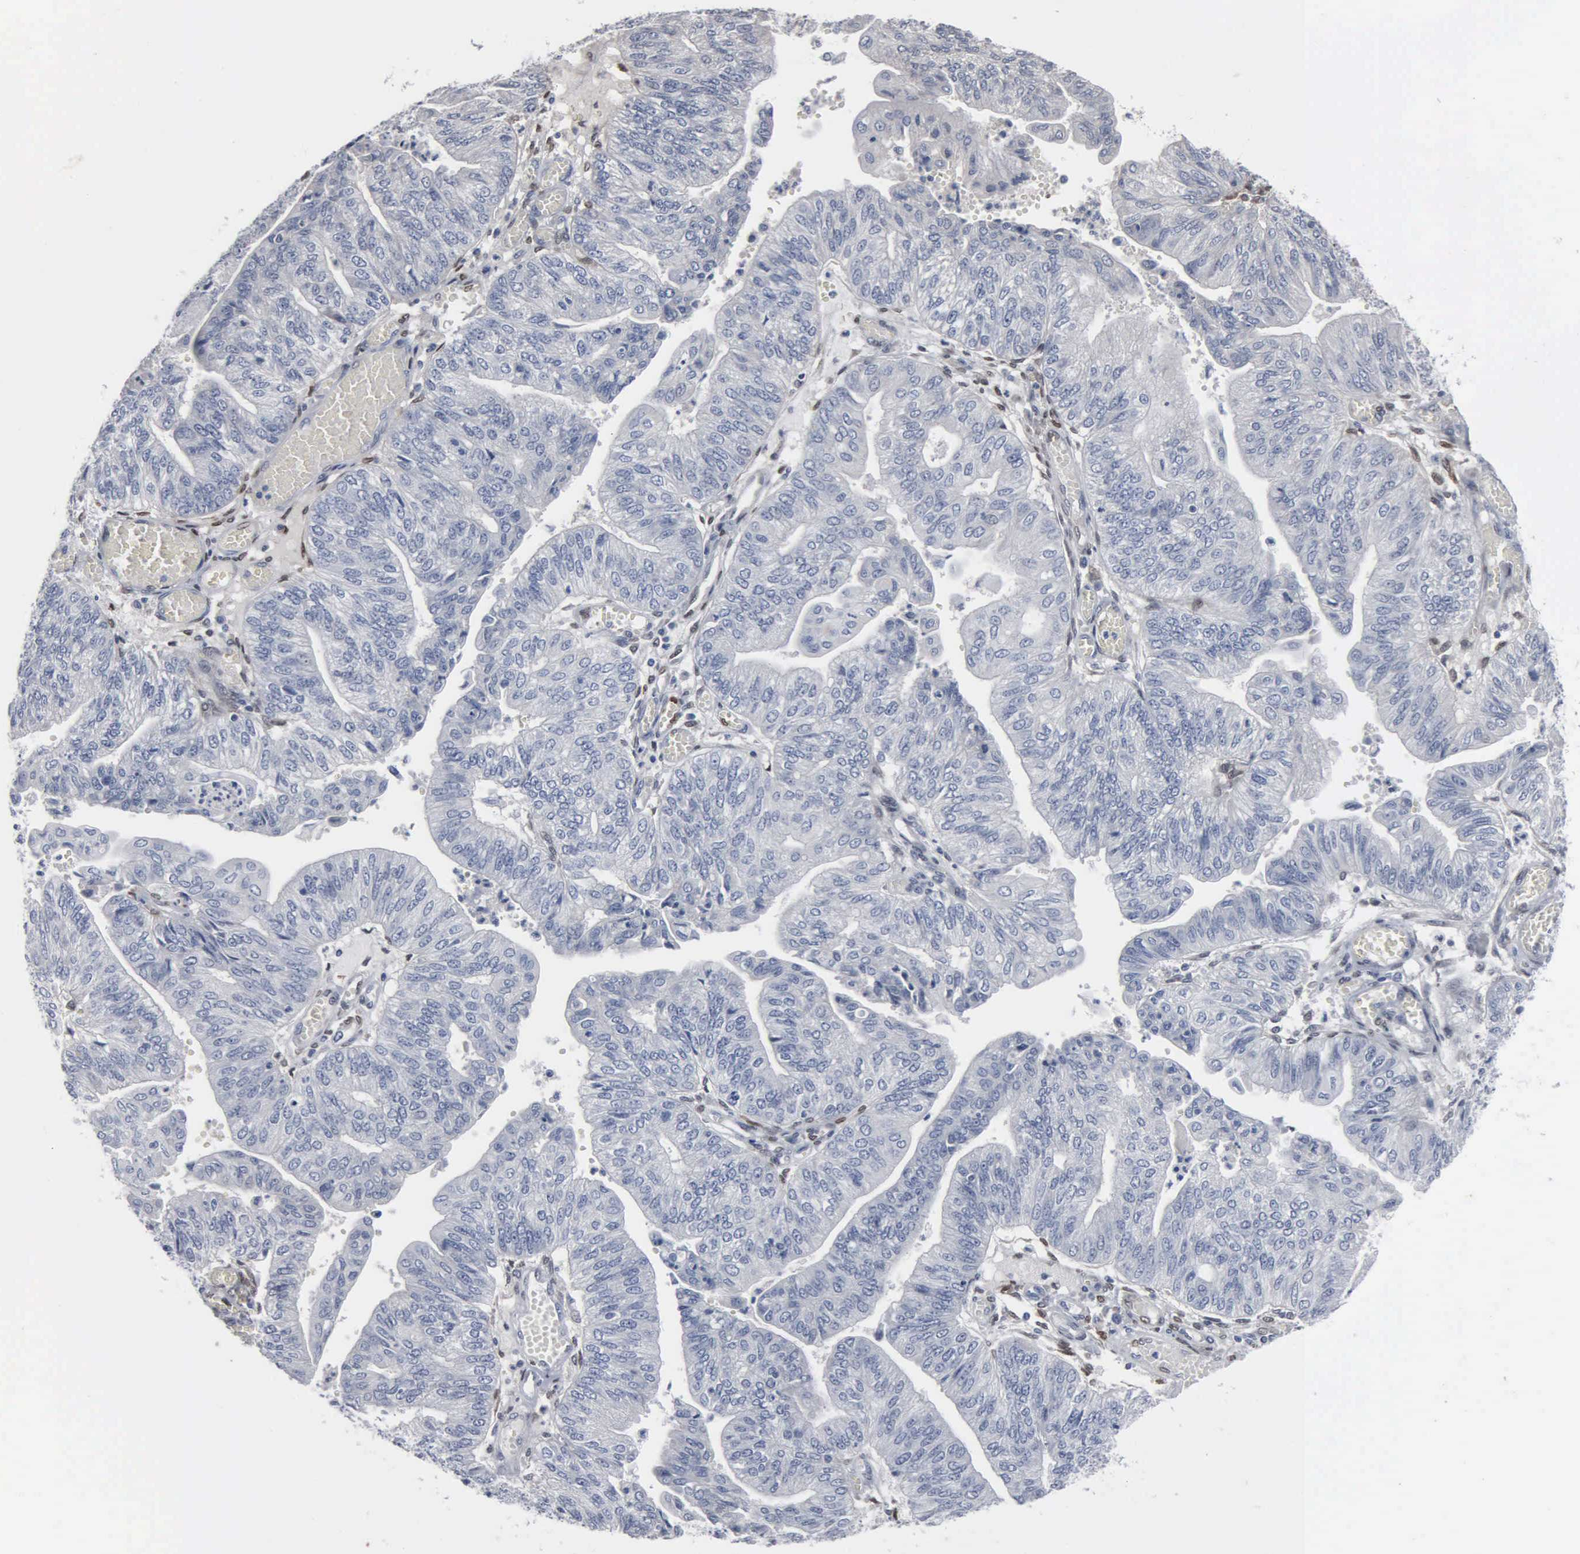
{"staining": {"intensity": "negative", "quantity": "none", "location": "none"}, "tissue": "endometrial cancer", "cell_type": "Tumor cells", "image_type": "cancer", "snomed": [{"axis": "morphology", "description": "Adenocarcinoma, NOS"}, {"axis": "topography", "description": "Endometrium"}], "caption": "Endometrial cancer was stained to show a protein in brown. There is no significant expression in tumor cells. Brightfield microscopy of immunohistochemistry stained with DAB (brown) and hematoxylin (blue), captured at high magnification.", "gene": "FGF2", "patient": {"sex": "female", "age": 59}}